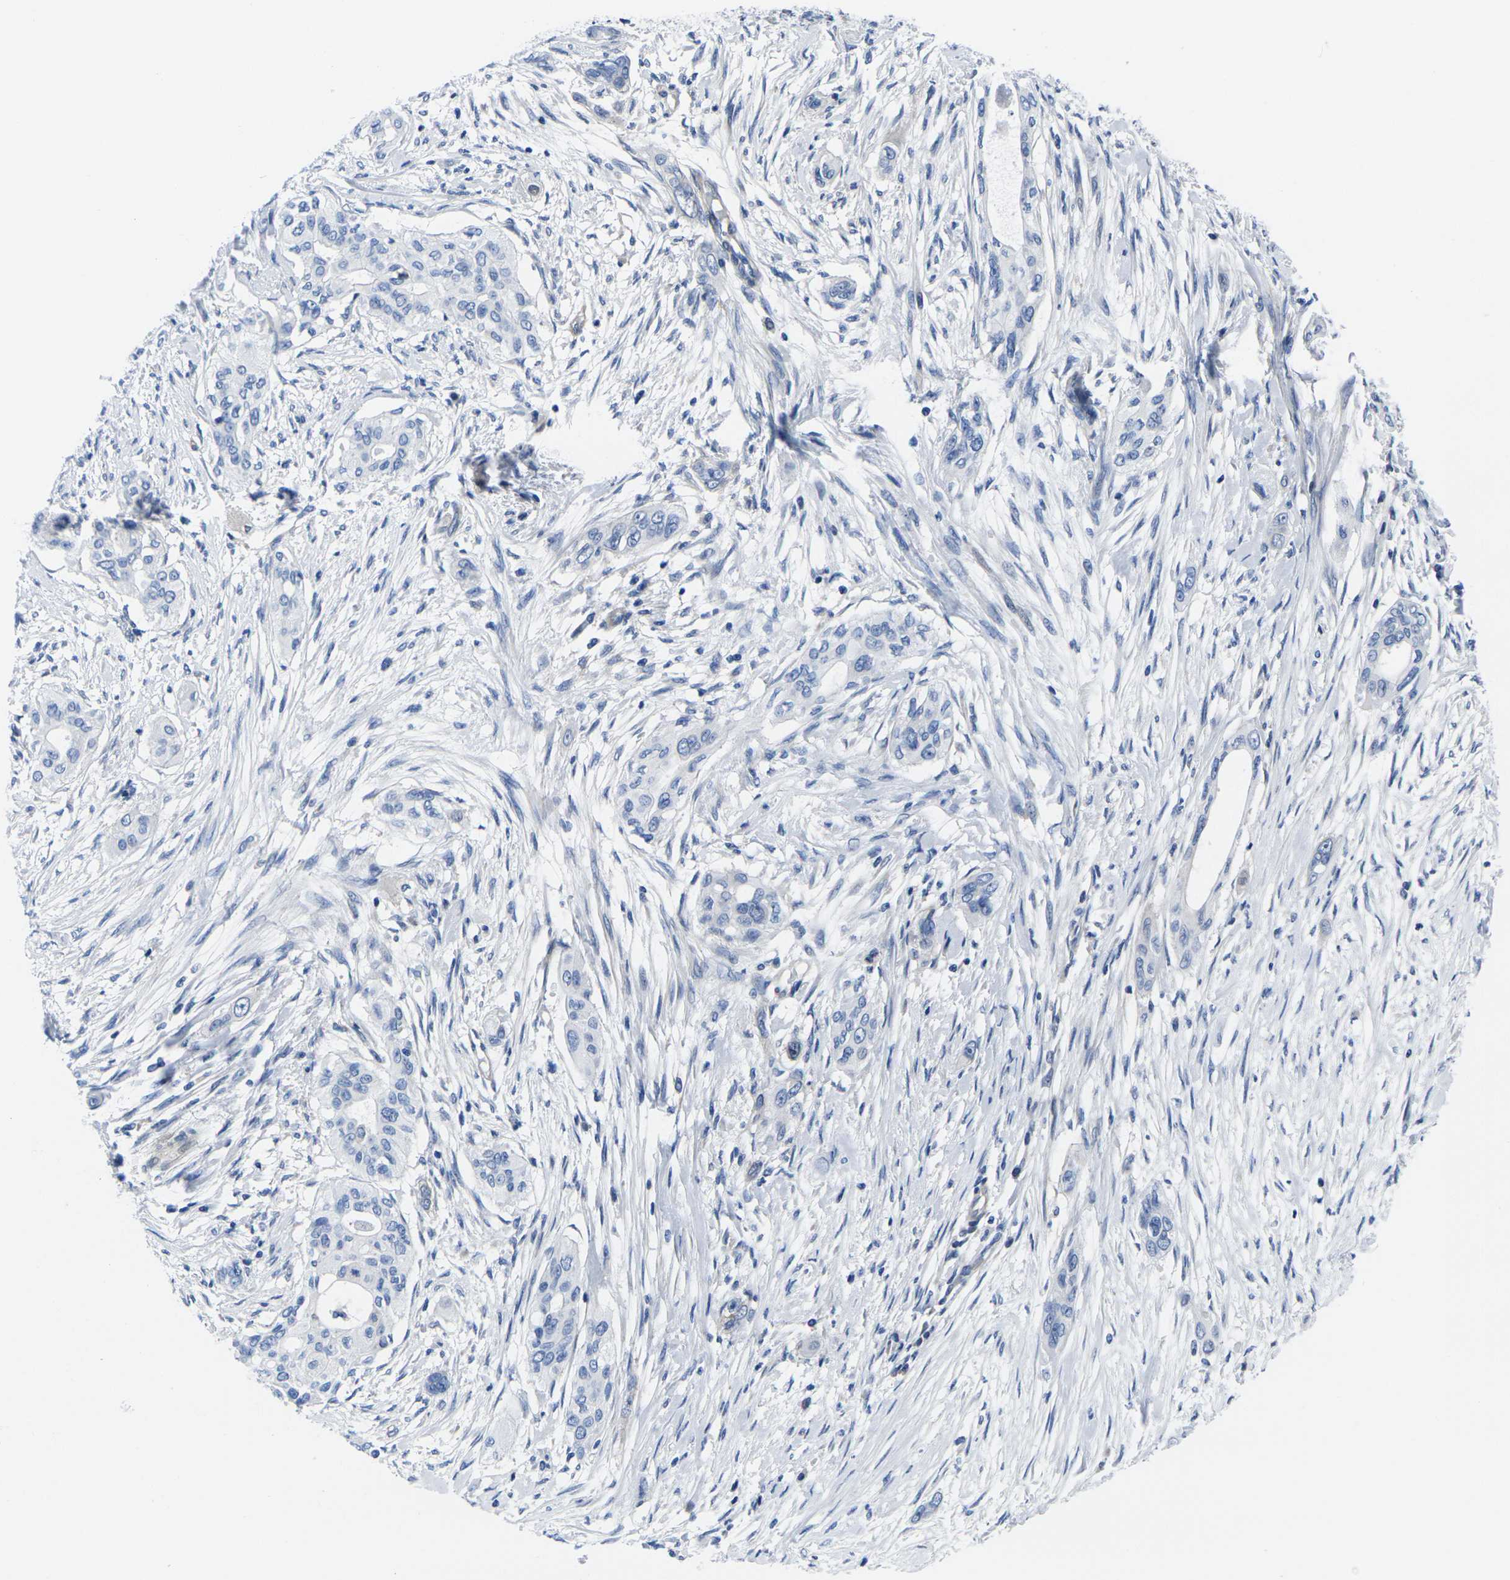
{"staining": {"intensity": "negative", "quantity": "none", "location": "none"}, "tissue": "pancreatic cancer", "cell_type": "Tumor cells", "image_type": "cancer", "snomed": [{"axis": "morphology", "description": "Adenocarcinoma, NOS"}, {"axis": "topography", "description": "Pancreas"}], "caption": "Tumor cells are negative for protein expression in human pancreatic cancer (adenocarcinoma).", "gene": "EIF4A1", "patient": {"sex": "female", "age": 60}}